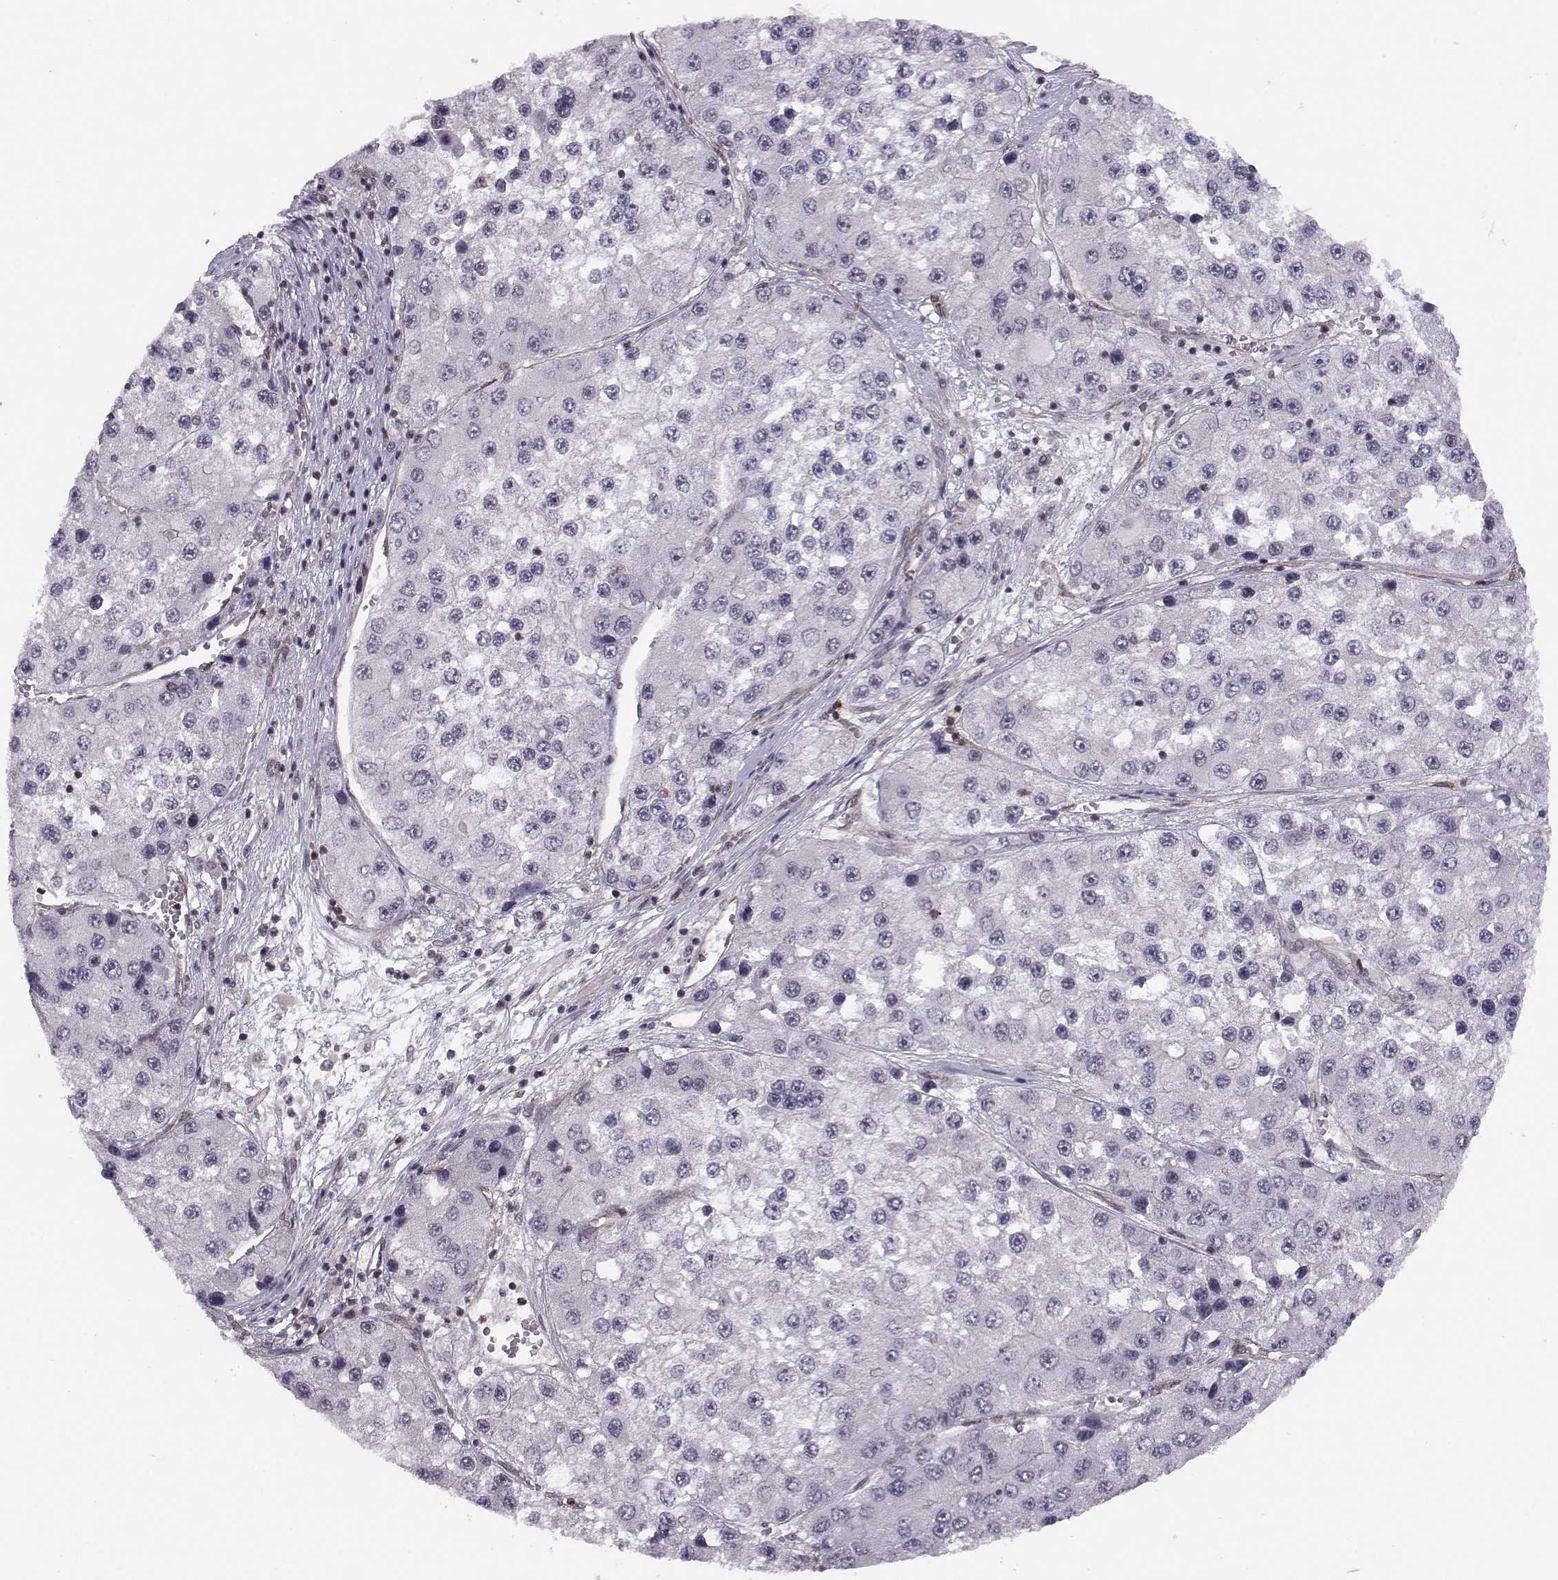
{"staining": {"intensity": "negative", "quantity": "none", "location": "none"}, "tissue": "liver cancer", "cell_type": "Tumor cells", "image_type": "cancer", "snomed": [{"axis": "morphology", "description": "Carcinoma, Hepatocellular, NOS"}, {"axis": "topography", "description": "Liver"}], "caption": "The micrograph reveals no staining of tumor cells in liver cancer. (DAB (3,3'-diaminobenzidine) IHC visualized using brightfield microscopy, high magnification).", "gene": "KIF13B", "patient": {"sex": "female", "age": 73}}